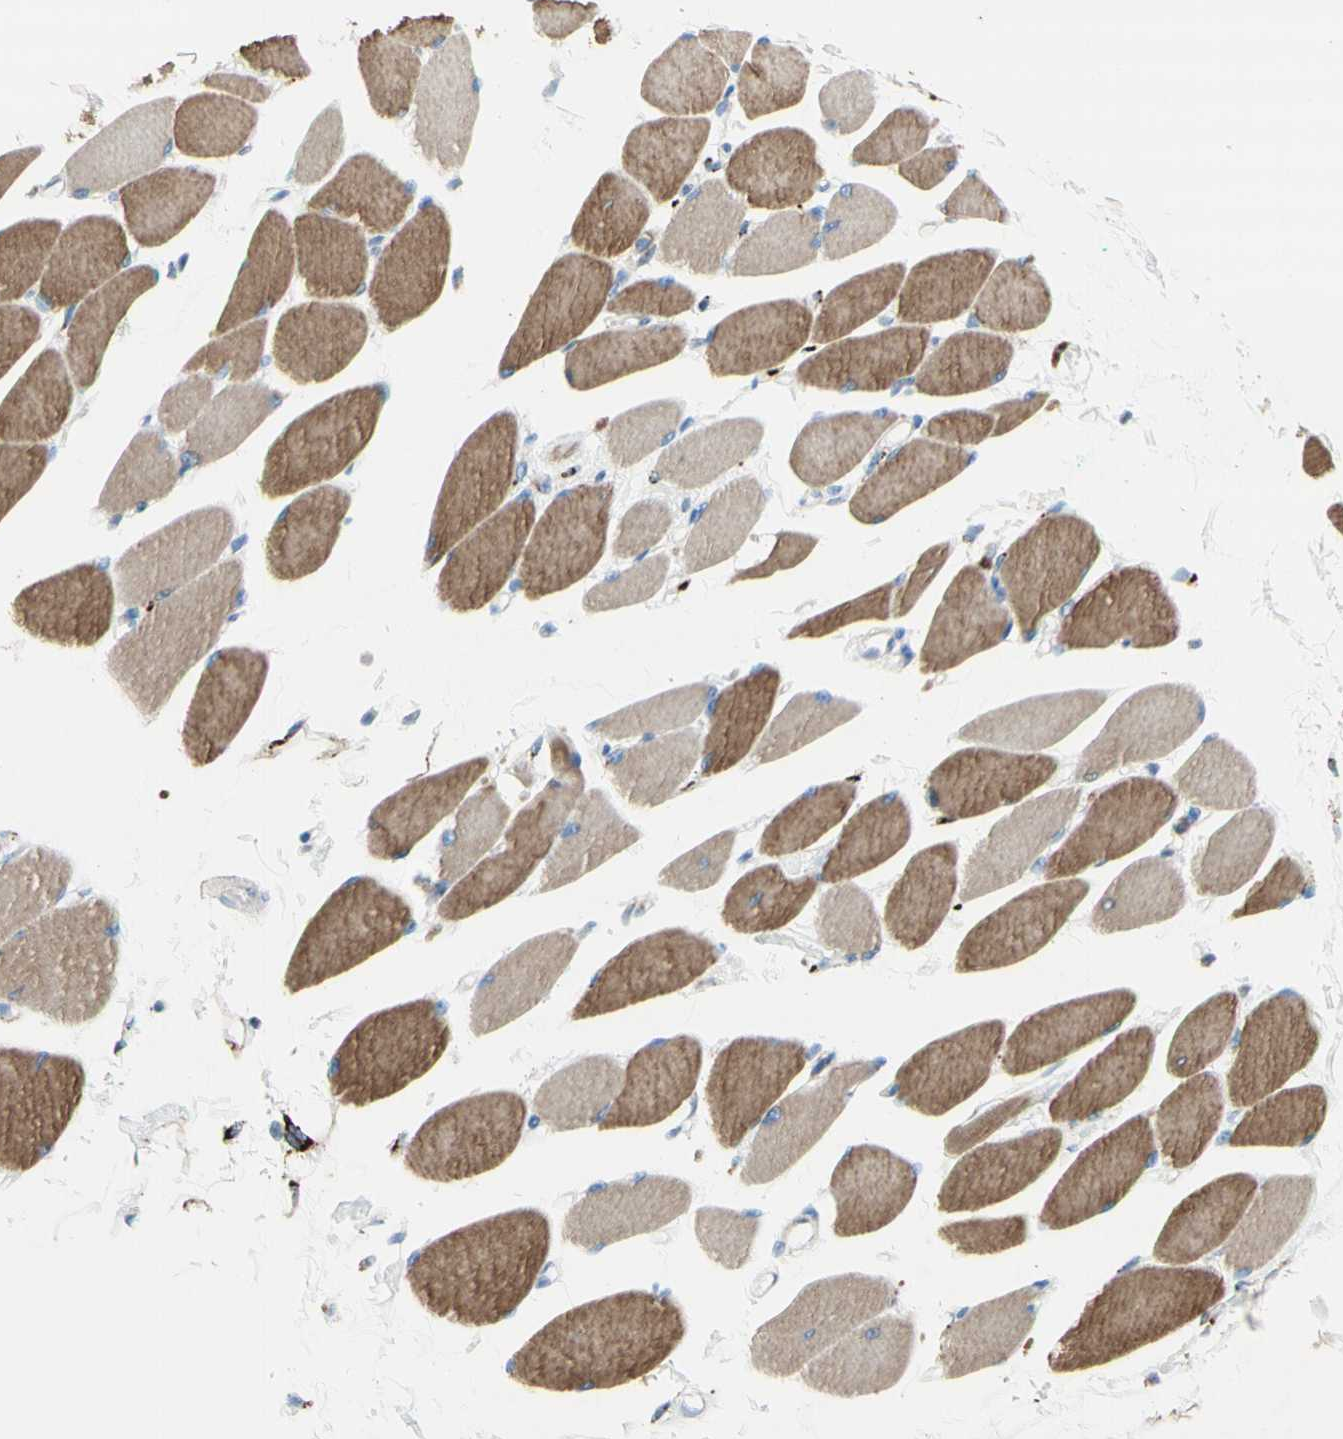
{"staining": {"intensity": "moderate", "quantity": ">75%", "location": "cytoplasmic/membranous"}, "tissue": "skeletal muscle", "cell_type": "Myocytes", "image_type": "normal", "snomed": [{"axis": "morphology", "description": "Normal tissue, NOS"}, {"axis": "topography", "description": "Skeletal muscle"}, {"axis": "topography", "description": "Oral tissue"}, {"axis": "topography", "description": "Peripheral nerve tissue"}], "caption": "Immunohistochemistry micrograph of unremarkable human skeletal muscle stained for a protein (brown), which displays medium levels of moderate cytoplasmic/membranous staining in about >75% of myocytes.", "gene": "URB2", "patient": {"sex": "female", "age": 84}}